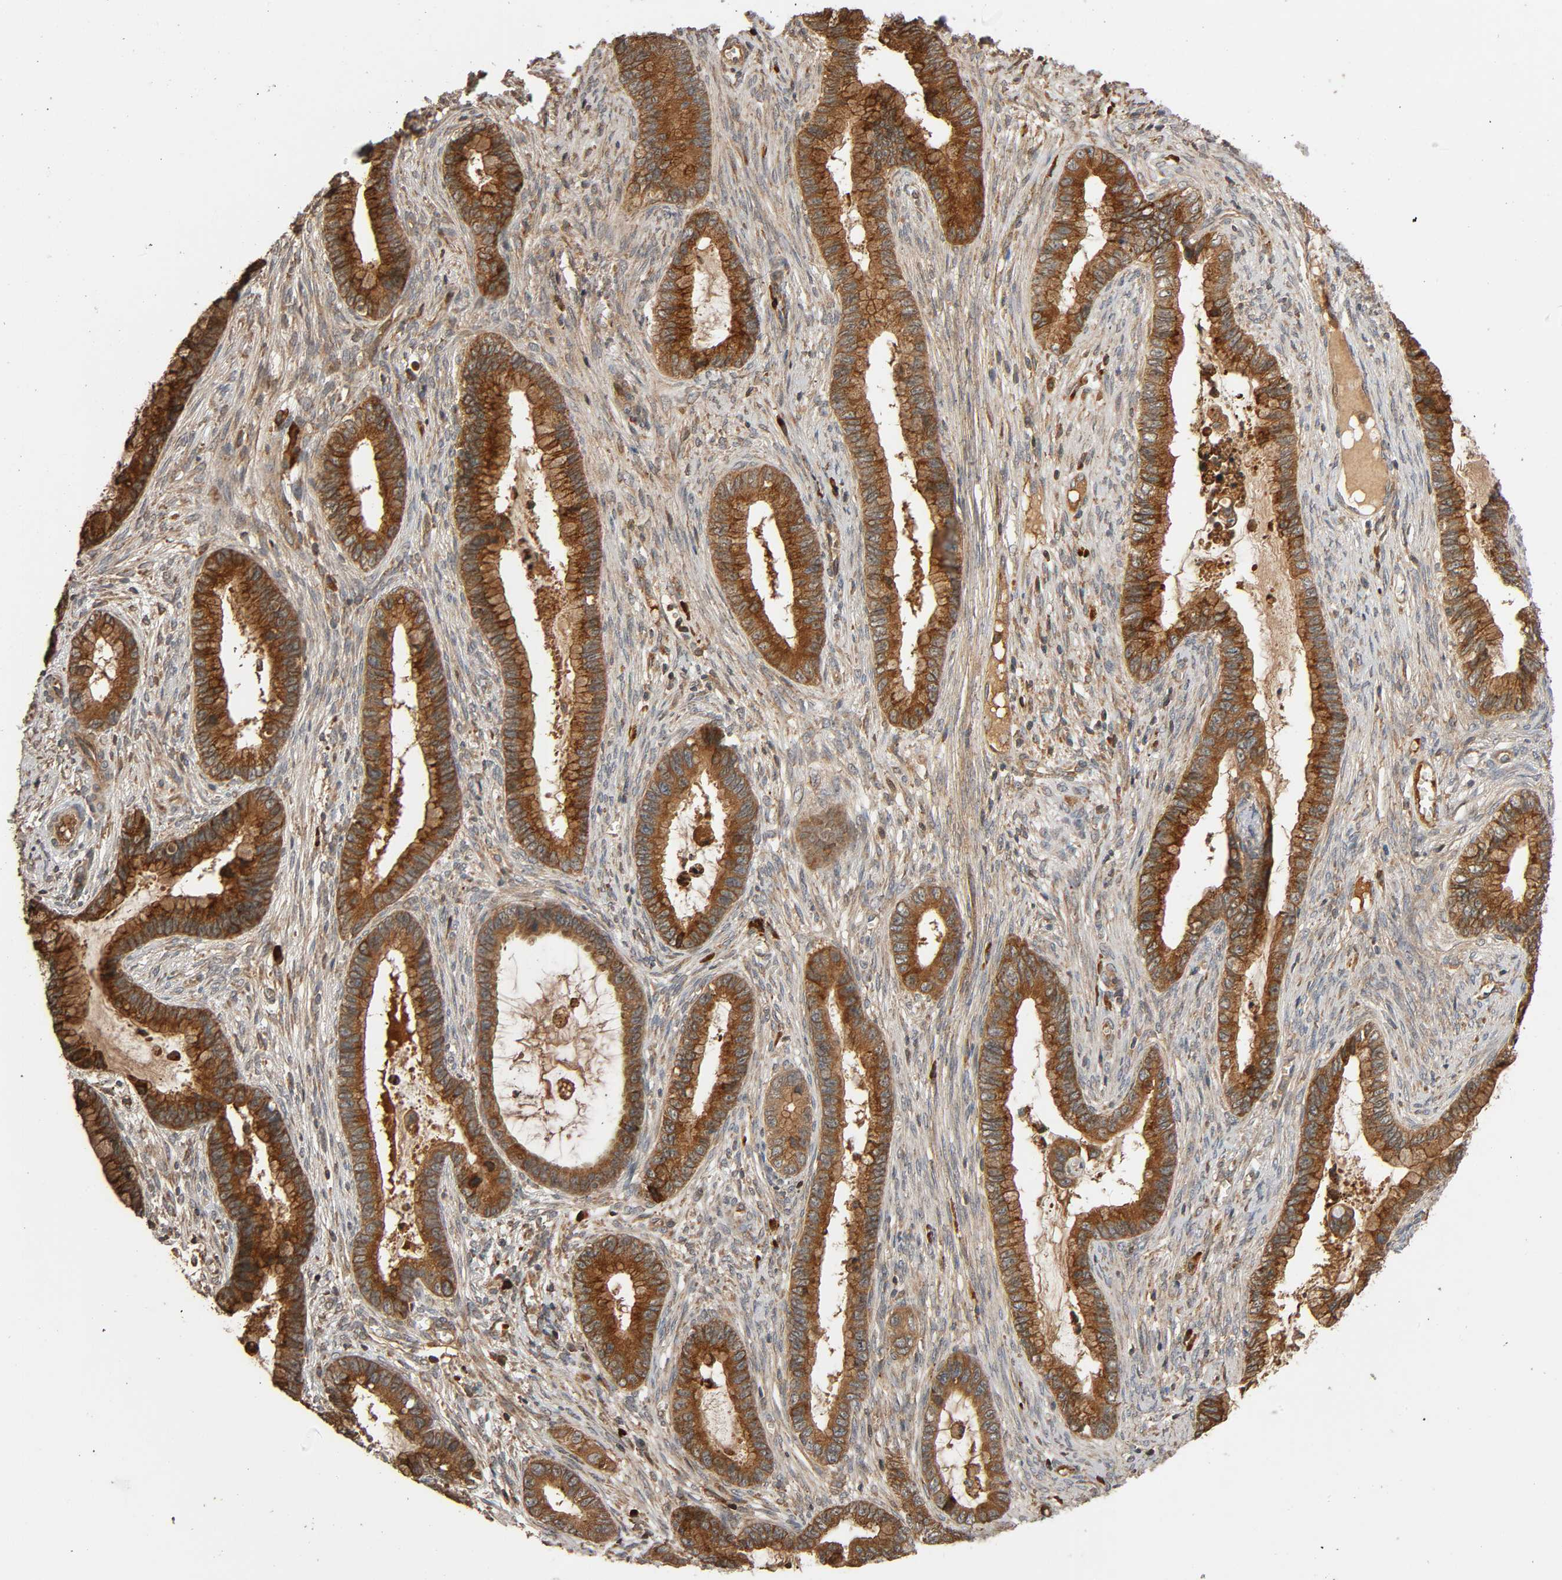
{"staining": {"intensity": "strong", "quantity": ">75%", "location": "cytoplasmic/membranous"}, "tissue": "cervical cancer", "cell_type": "Tumor cells", "image_type": "cancer", "snomed": [{"axis": "morphology", "description": "Adenocarcinoma, NOS"}, {"axis": "topography", "description": "Cervix"}], "caption": "Adenocarcinoma (cervical) was stained to show a protein in brown. There is high levels of strong cytoplasmic/membranous positivity in about >75% of tumor cells. The protein is stained brown, and the nuclei are stained in blue (DAB IHC with brightfield microscopy, high magnification).", "gene": "MAP3K8", "patient": {"sex": "female", "age": 44}}